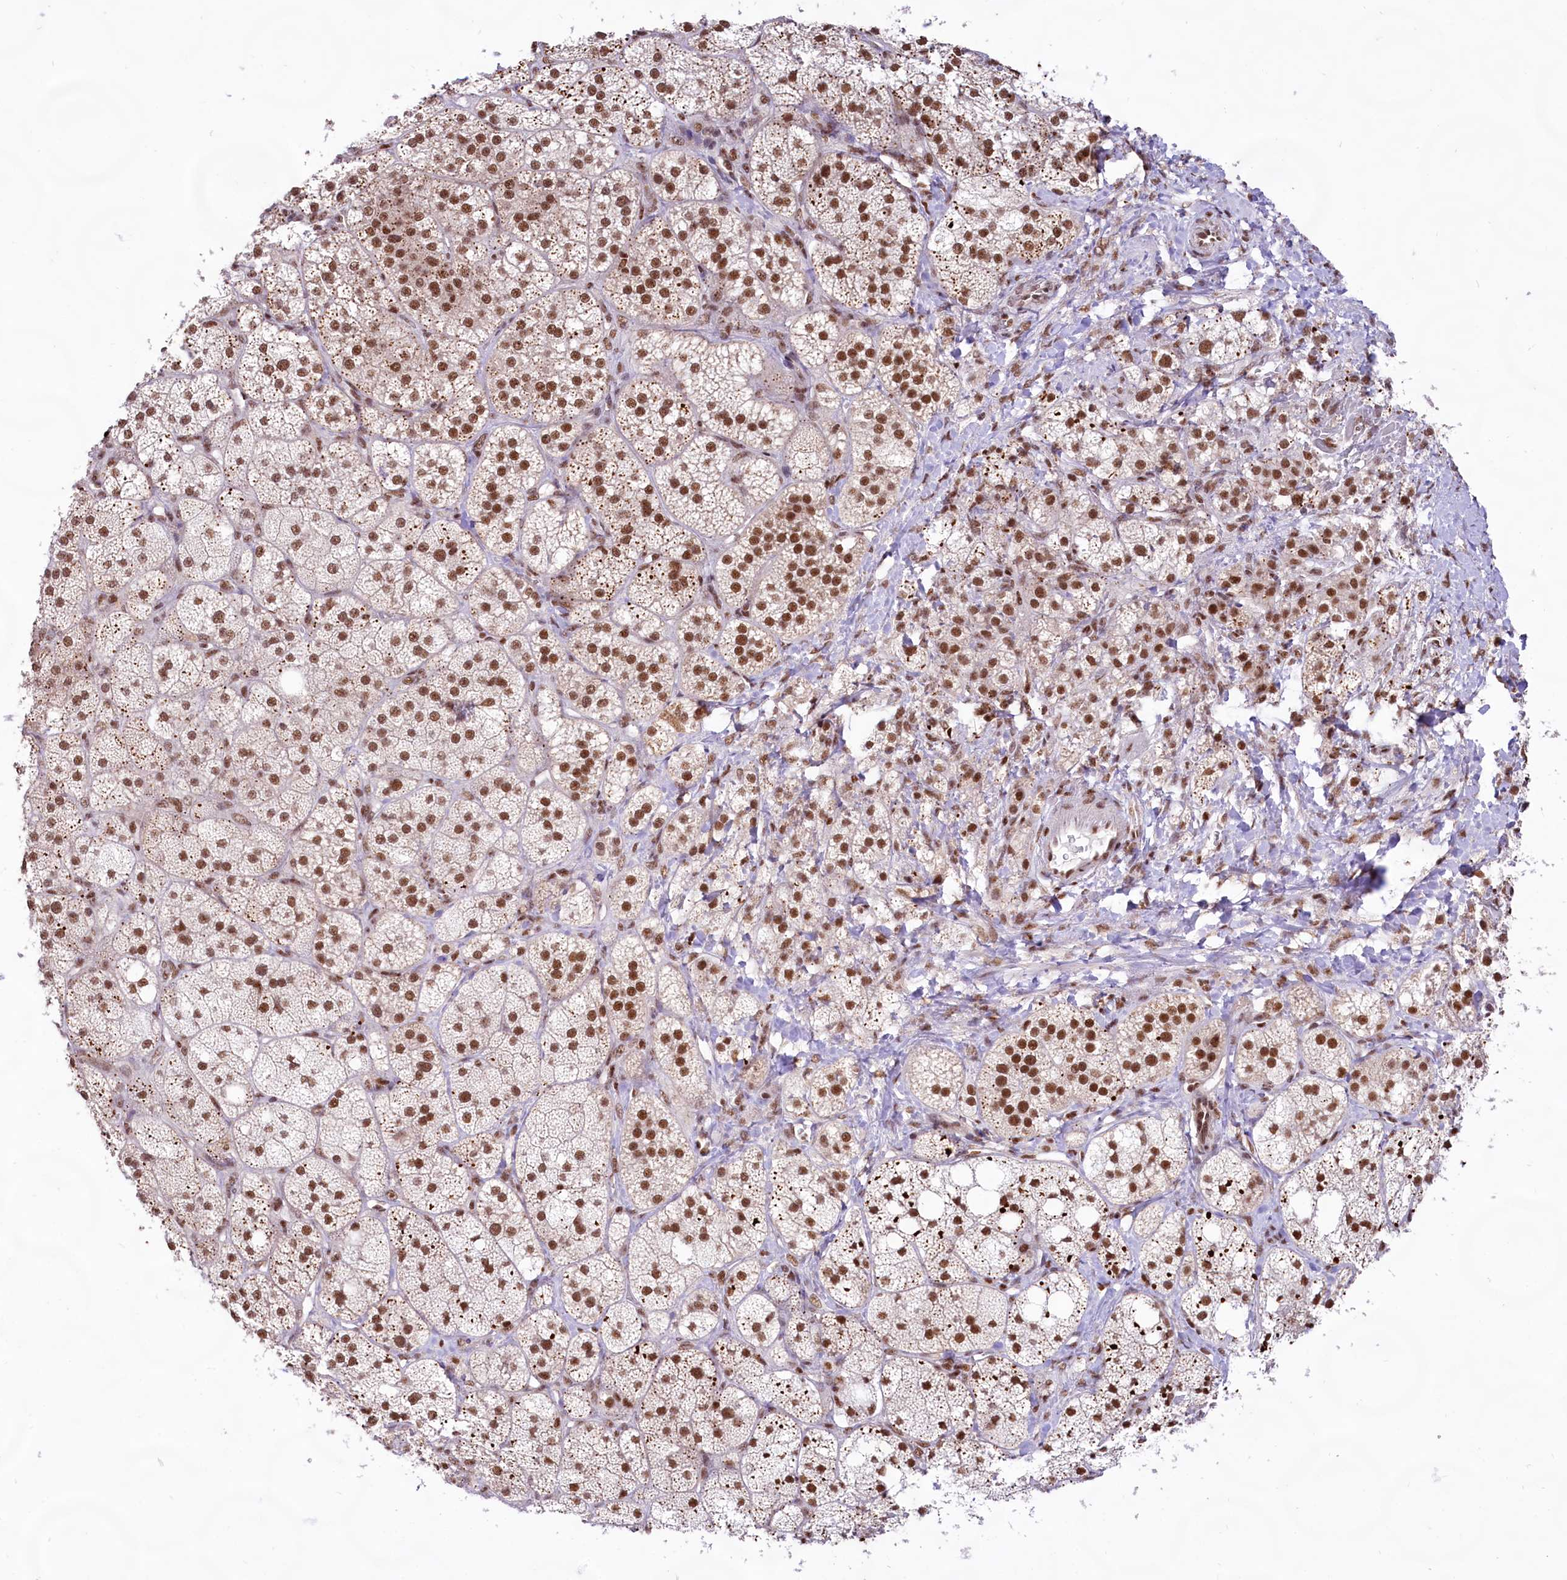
{"staining": {"intensity": "moderate", "quantity": ">75%", "location": "nuclear"}, "tissue": "adrenal gland", "cell_type": "Glandular cells", "image_type": "normal", "snomed": [{"axis": "morphology", "description": "Normal tissue, NOS"}, {"axis": "topography", "description": "Adrenal gland"}], "caption": "Brown immunohistochemical staining in benign human adrenal gland demonstrates moderate nuclear positivity in about >75% of glandular cells. (Brightfield microscopy of DAB IHC at high magnification).", "gene": "HIRA", "patient": {"sex": "male", "age": 61}}